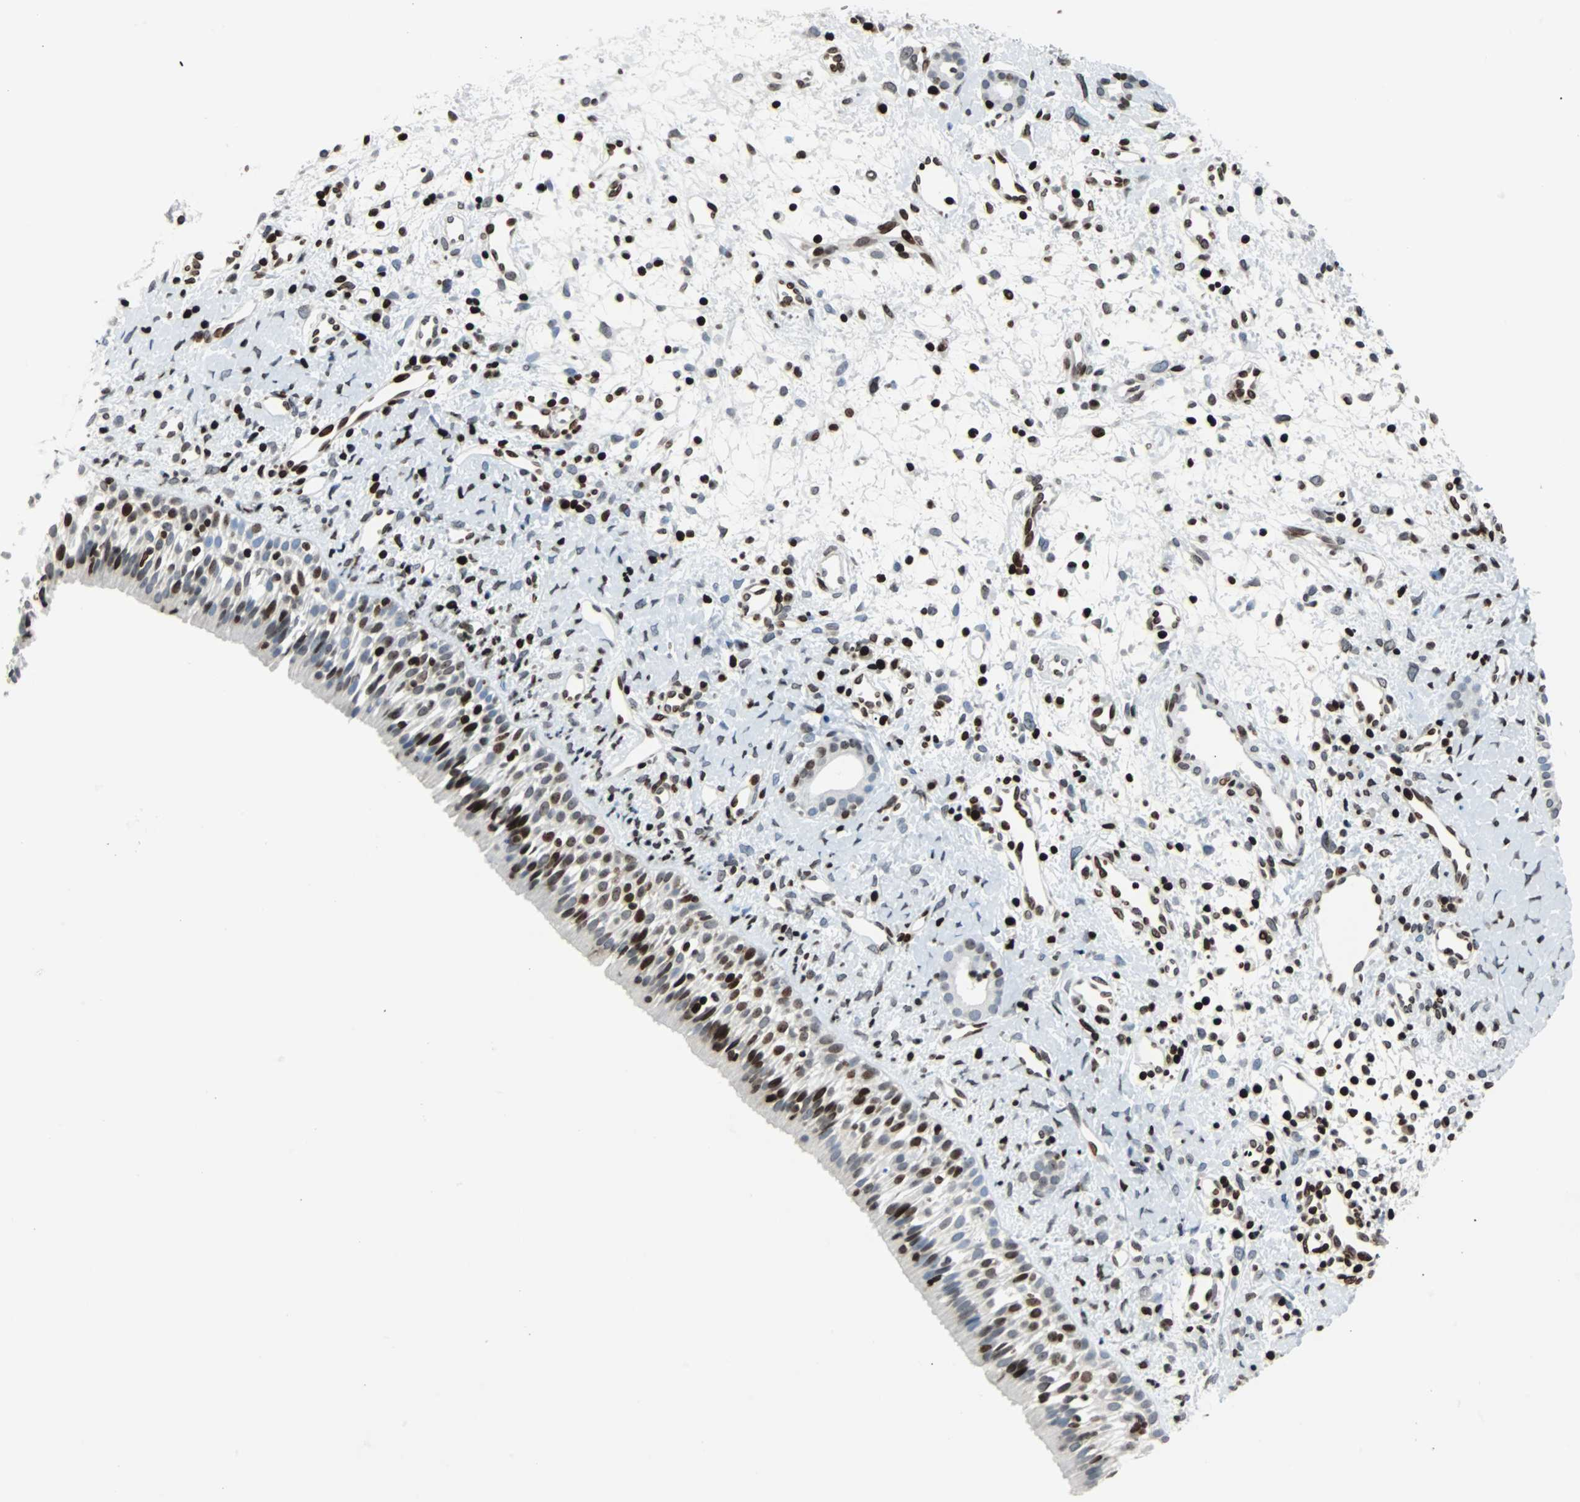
{"staining": {"intensity": "strong", "quantity": "25%-75%", "location": "nuclear"}, "tissue": "nasopharynx", "cell_type": "Respiratory epithelial cells", "image_type": "normal", "snomed": [{"axis": "morphology", "description": "Normal tissue, NOS"}, {"axis": "topography", "description": "Nasopharynx"}], "caption": "IHC photomicrograph of normal nasopharynx: nasopharynx stained using immunohistochemistry (IHC) displays high levels of strong protein expression localized specifically in the nuclear of respiratory epithelial cells, appearing as a nuclear brown color.", "gene": "ZNF131", "patient": {"sex": "male", "age": 22}}